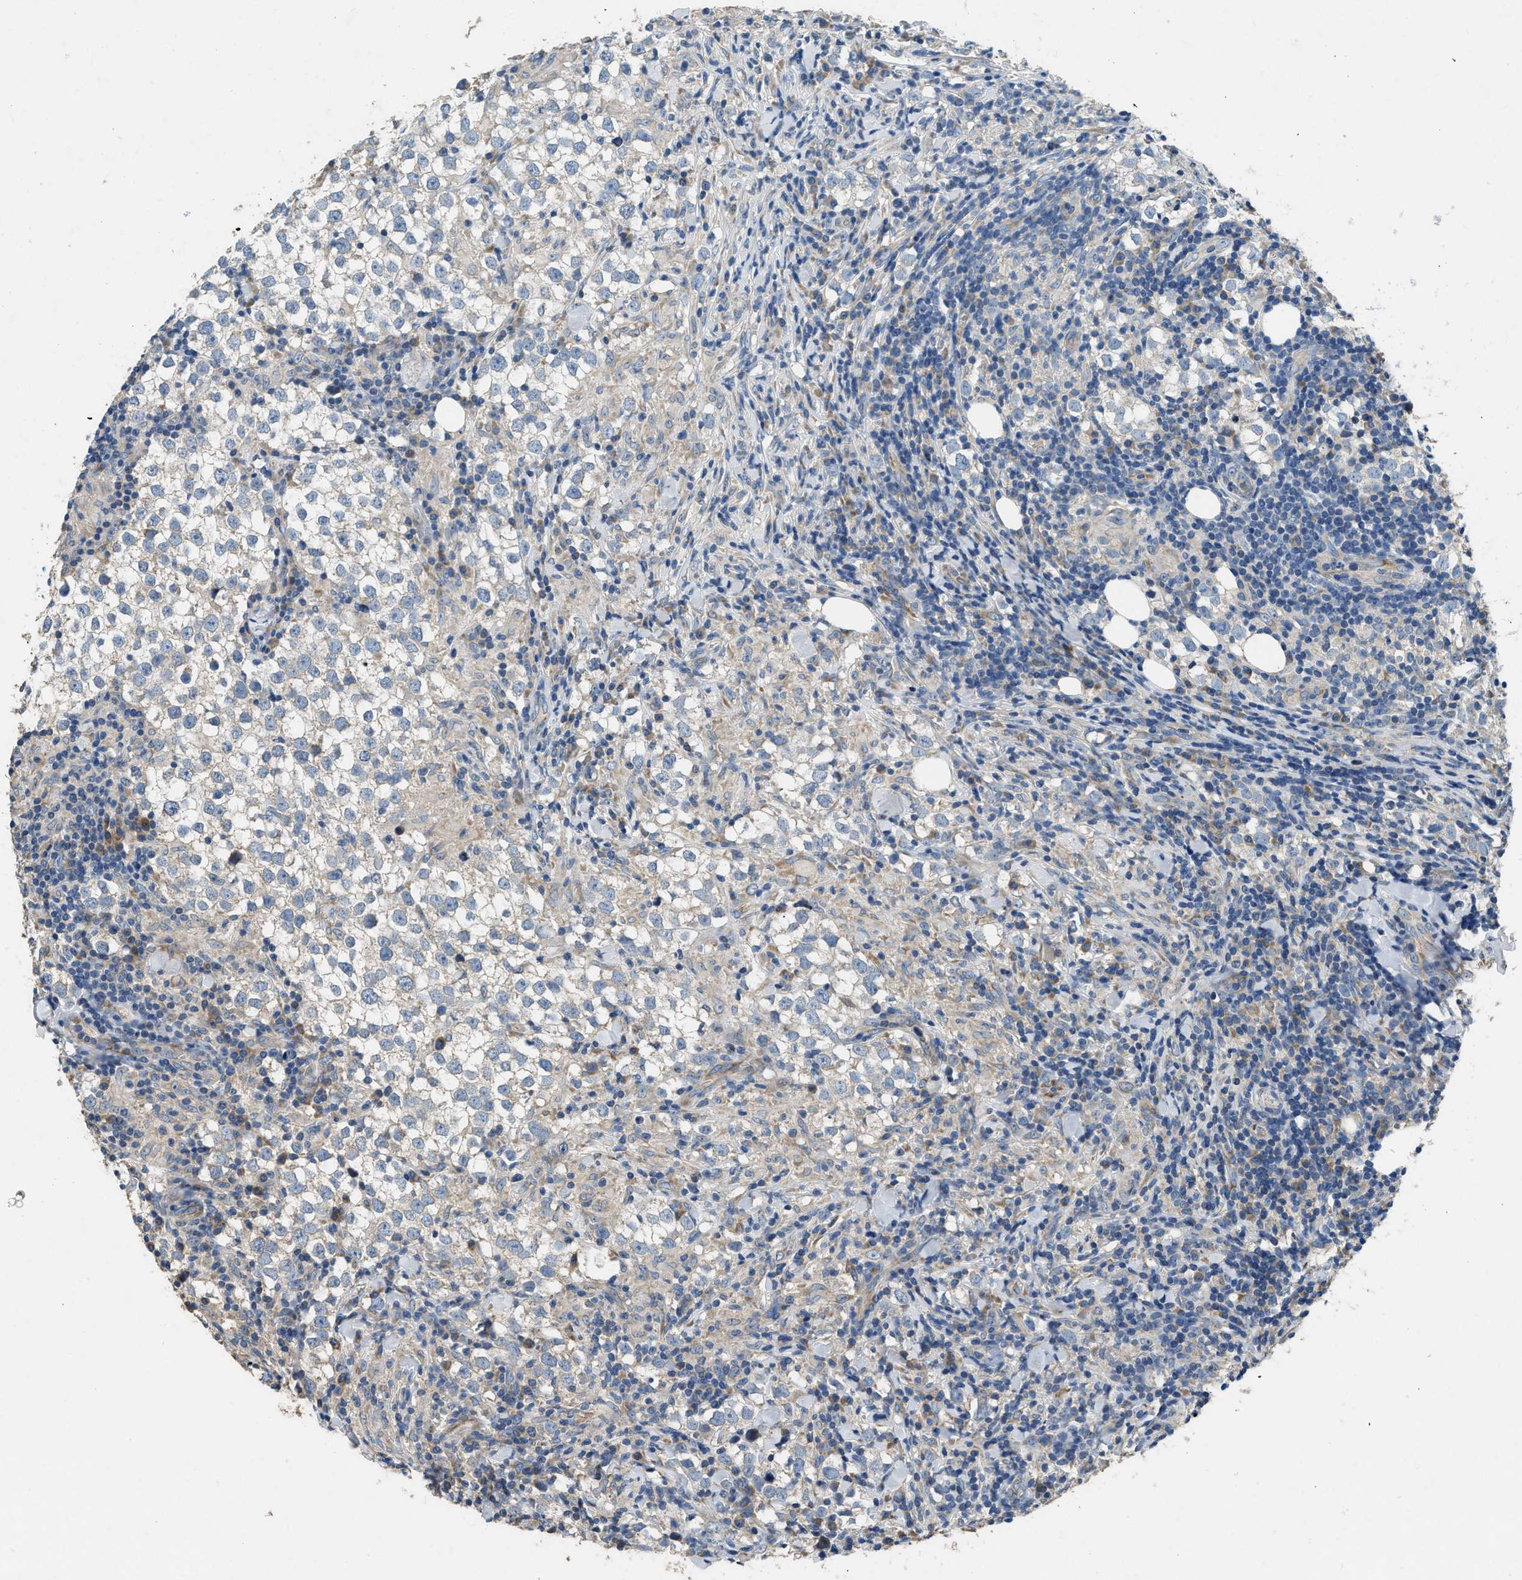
{"staining": {"intensity": "negative", "quantity": "none", "location": "none"}, "tissue": "testis cancer", "cell_type": "Tumor cells", "image_type": "cancer", "snomed": [{"axis": "morphology", "description": "Seminoma, NOS"}, {"axis": "morphology", "description": "Carcinoma, Embryonal, NOS"}, {"axis": "topography", "description": "Testis"}], "caption": "Immunohistochemical staining of human testis cancer displays no significant staining in tumor cells.", "gene": "TMEM150A", "patient": {"sex": "male", "age": 36}}